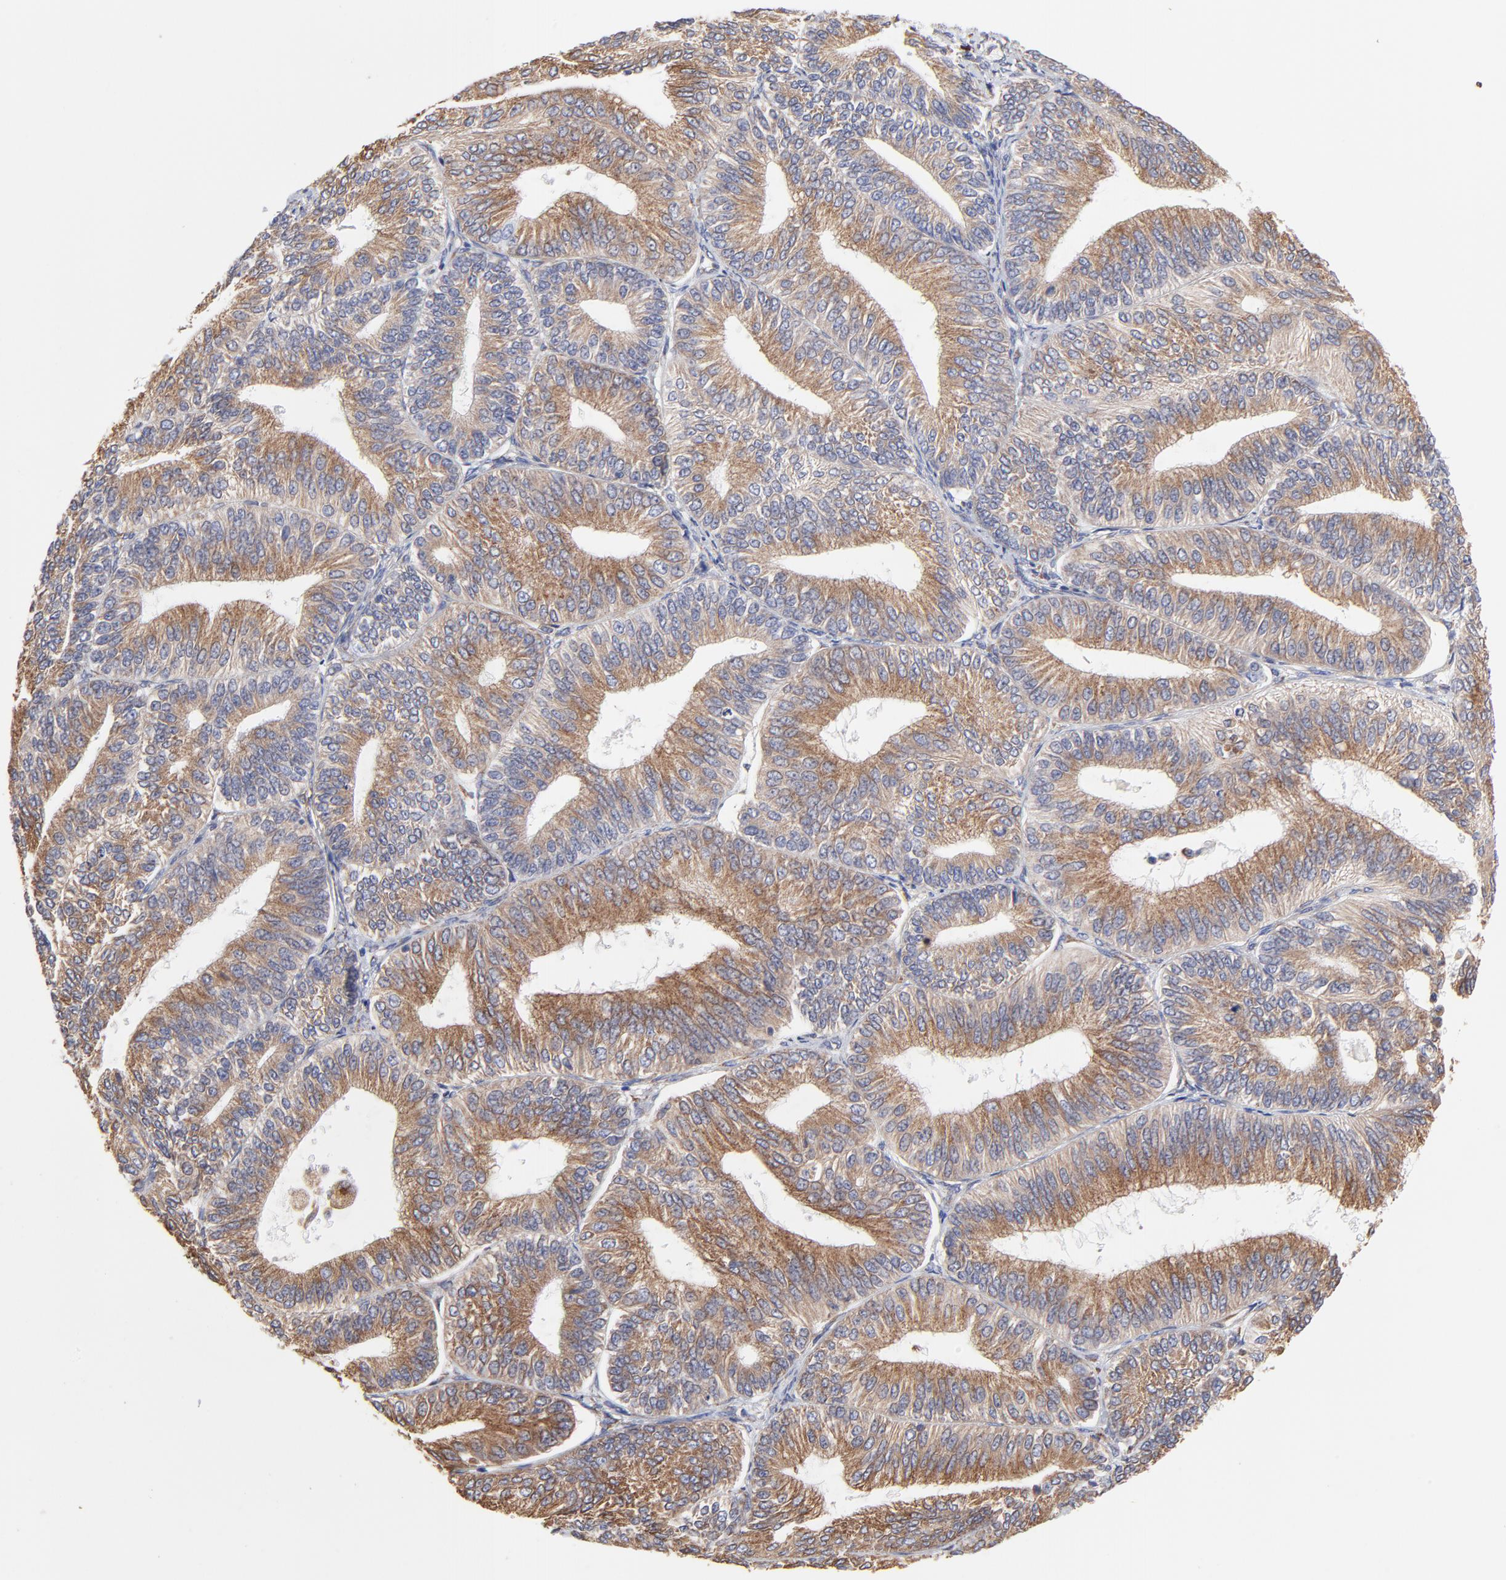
{"staining": {"intensity": "moderate", "quantity": ">75%", "location": "cytoplasmic/membranous"}, "tissue": "endometrial cancer", "cell_type": "Tumor cells", "image_type": "cancer", "snomed": [{"axis": "morphology", "description": "Adenocarcinoma, NOS"}, {"axis": "topography", "description": "Endometrium"}], "caption": "About >75% of tumor cells in human endometrial cancer (adenocarcinoma) display moderate cytoplasmic/membranous protein positivity as visualized by brown immunohistochemical staining.", "gene": "LMAN1", "patient": {"sex": "female", "age": 55}}